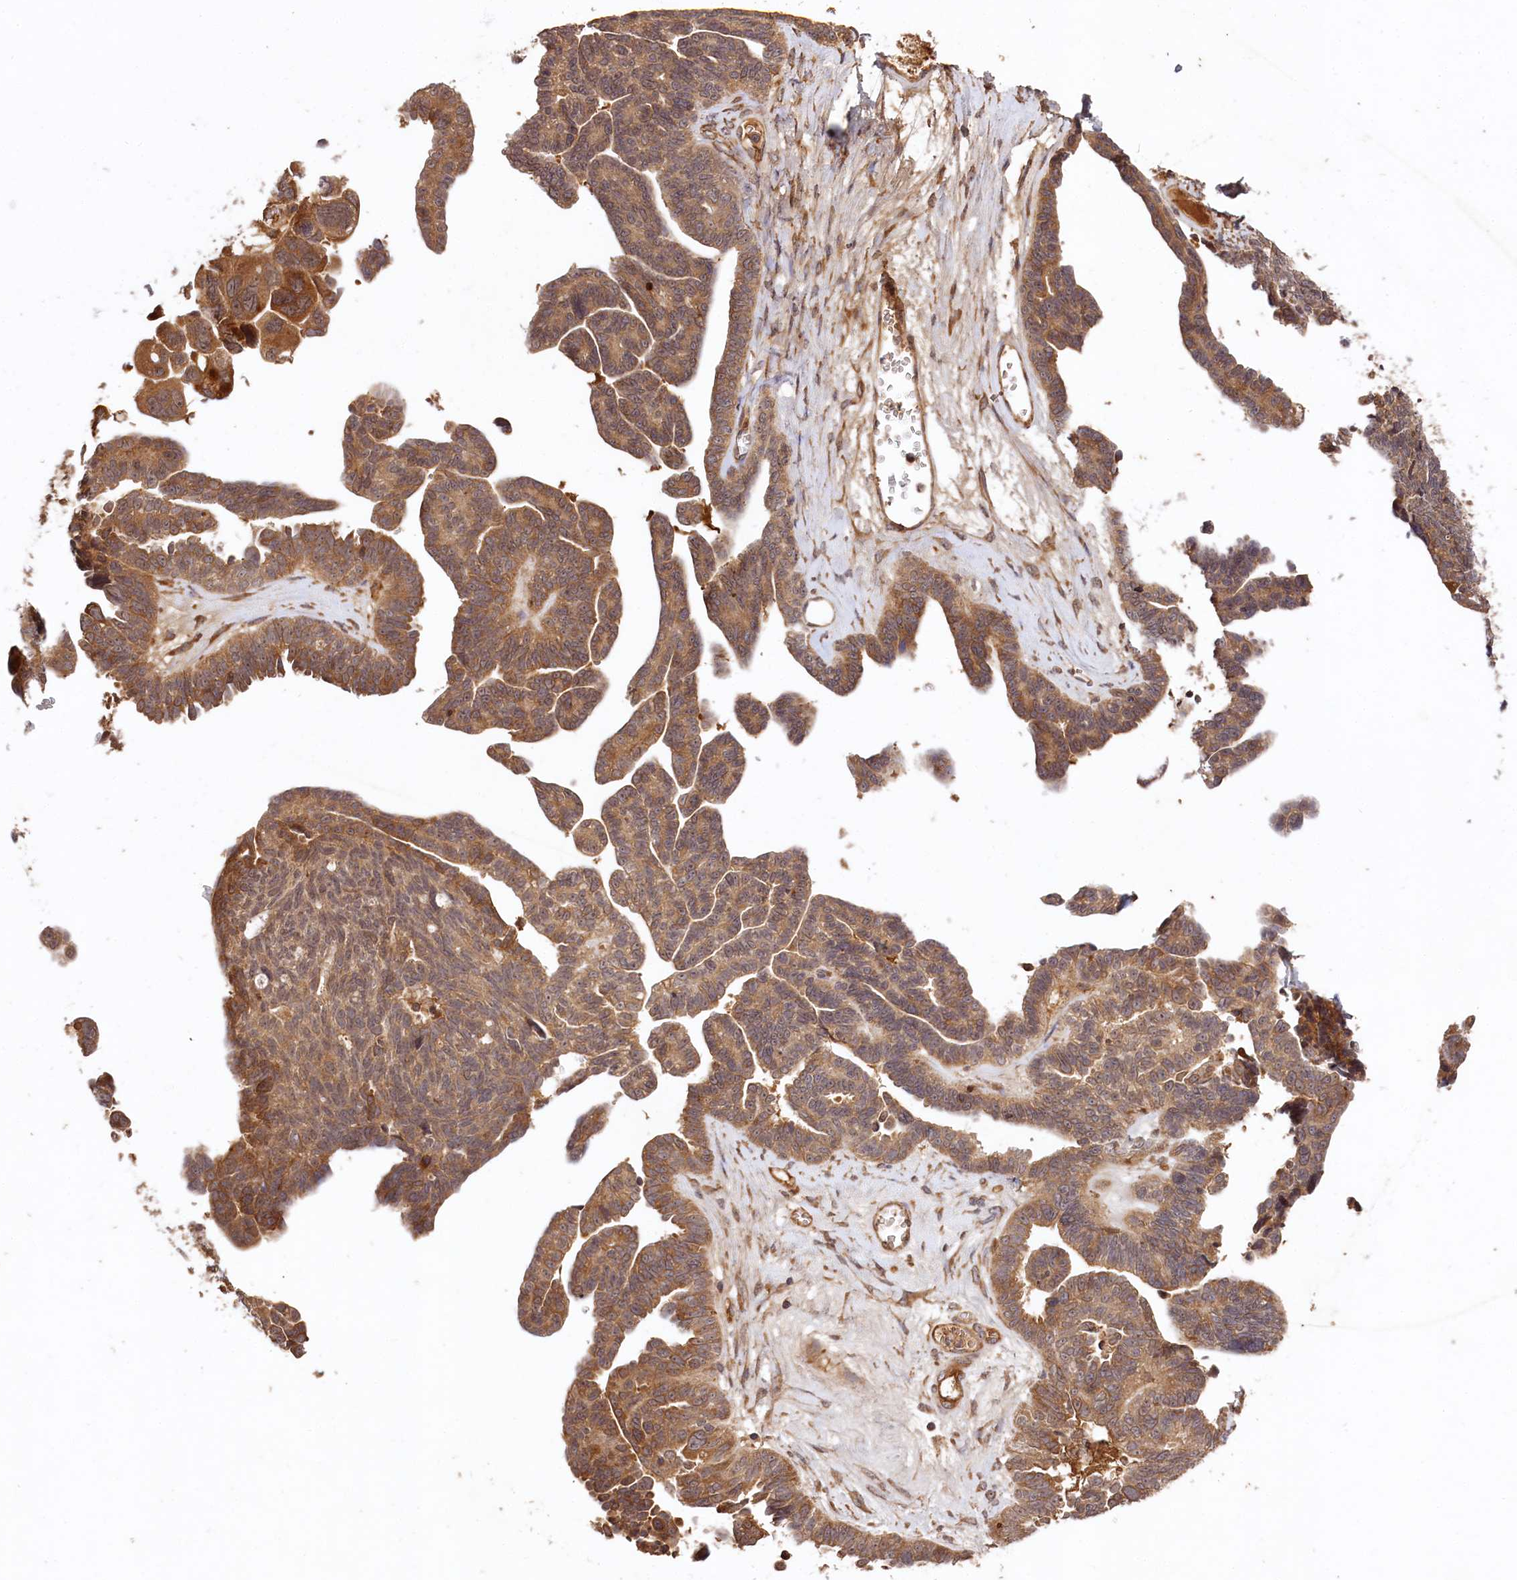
{"staining": {"intensity": "moderate", "quantity": ">75%", "location": "cytoplasmic/membranous"}, "tissue": "ovarian cancer", "cell_type": "Tumor cells", "image_type": "cancer", "snomed": [{"axis": "morphology", "description": "Cystadenocarcinoma, serous, NOS"}, {"axis": "topography", "description": "Ovary"}], "caption": "Brown immunohistochemical staining in serous cystadenocarcinoma (ovarian) reveals moderate cytoplasmic/membranous expression in approximately >75% of tumor cells.", "gene": "MCF2L2", "patient": {"sex": "female", "age": 79}}